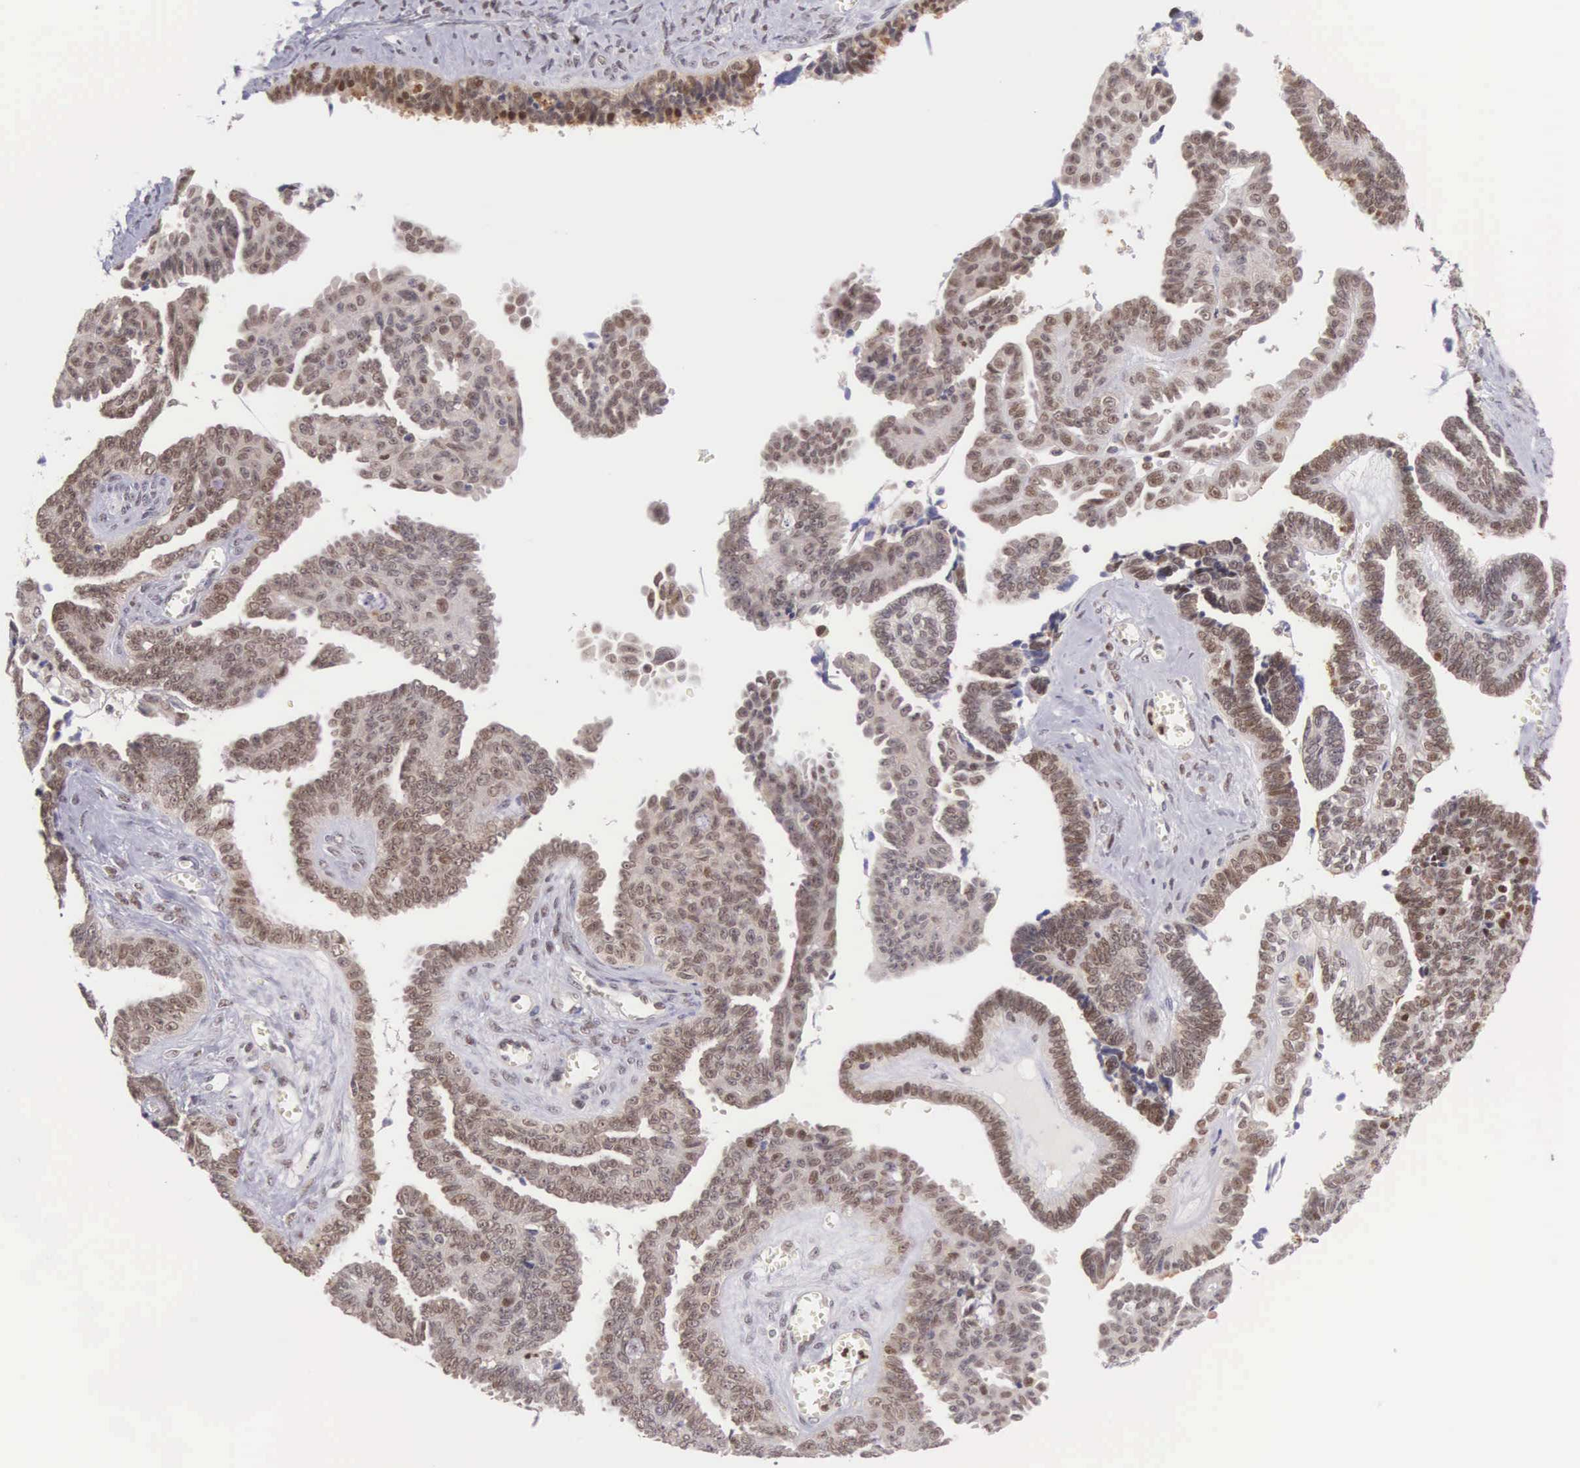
{"staining": {"intensity": "moderate", "quantity": ">75%", "location": "cytoplasmic/membranous,nuclear"}, "tissue": "ovarian cancer", "cell_type": "Tumor cells", "image_type": "cancer", "snomed": [{"axis": "morphology", "description": "Cystadenocarcinoma, serous, NOS"}, {"axis": "topography", "description": "Ovary"}], "caption": "Ovarian cancer tissue exhibits moderate cytoplasmic/membranous and nuclear expression in about >75% of tumor cells", "gene": "GRK3", "patient": {"sex": "female", "age": 71}}